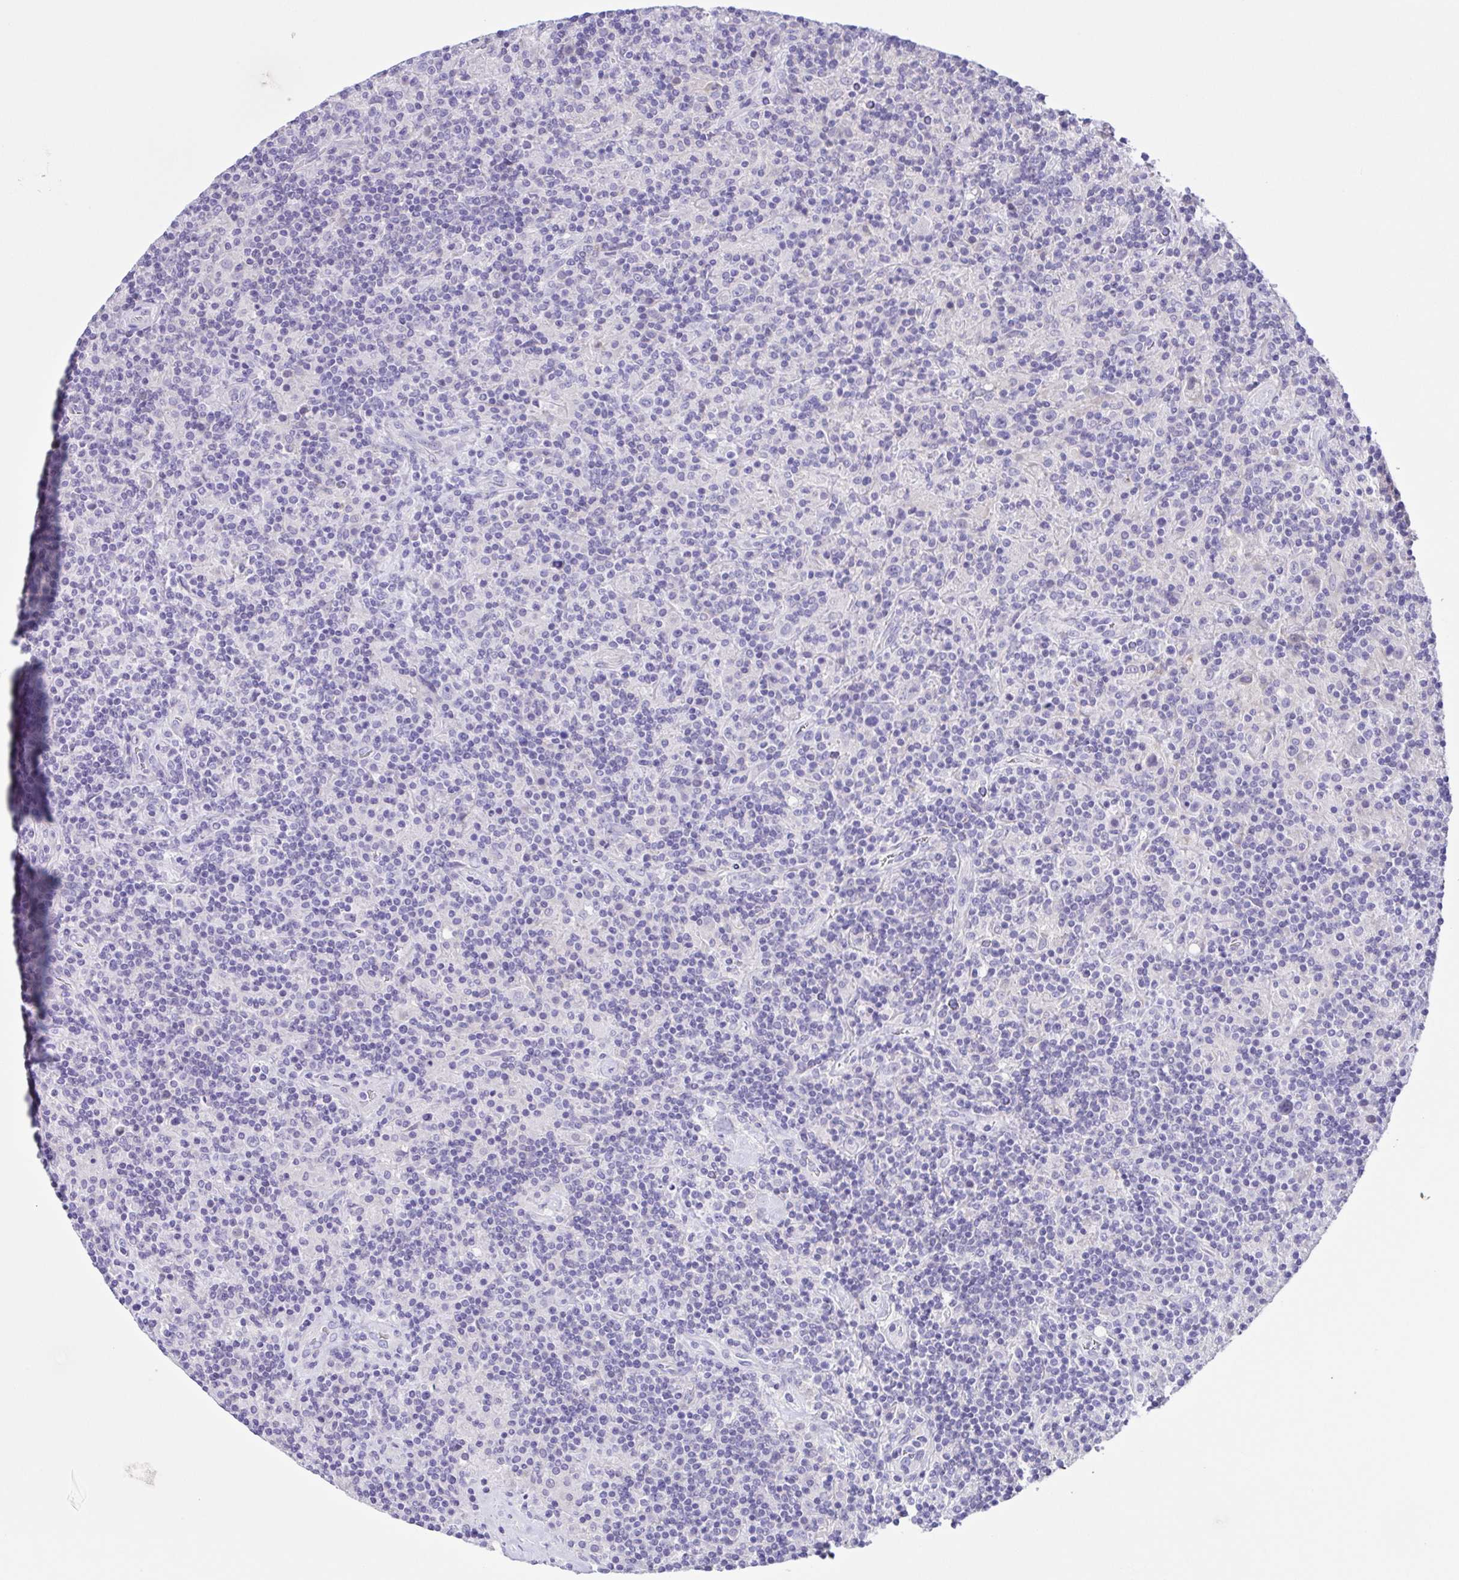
{"staining": {"intensity": "negative", "quantity": "none", "location": "none"}, "tissue": "lymphoma", "cell_type": "Tumor cells", "image_type": "cancer", "snomed": [{"axis": "morphology", "description": "Hodgkin's disease, NOS"}, {"axis": "topography", "description": "Lymph node"}], "caption": "Hodgkin's disease was stained to show a protein in brown. There is no significant staining in tumor cells.", "gene": "ISM2", "patient": {"sex": "male", "age": 70}}